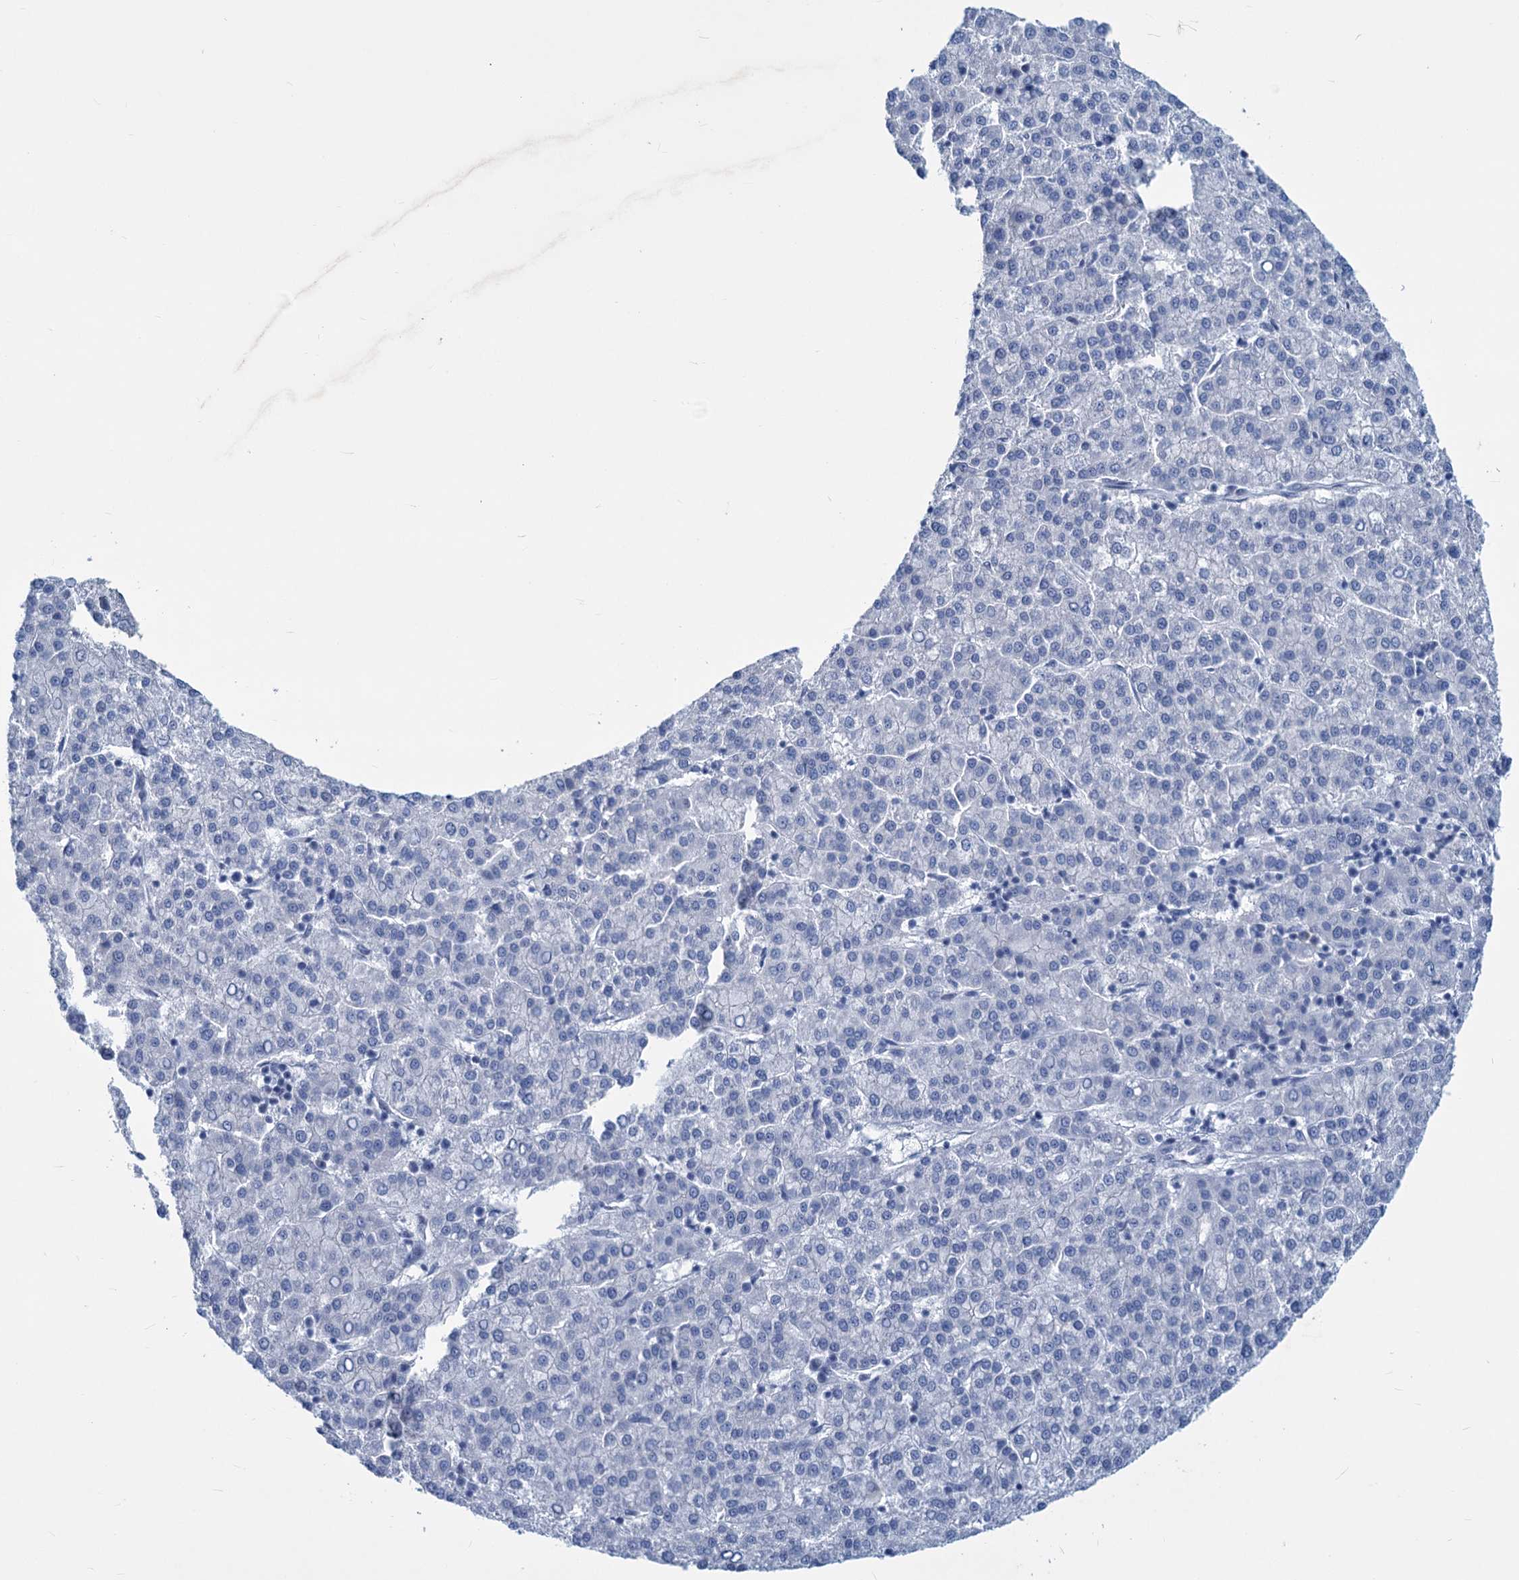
{"staining": {"intensity": "negative", "quantity": "none", "location": "none"}, "tissue": "liver cancer", "cell_type": "Tumor cells", "image_type": "cancer", "snomed": [{"axis": "morphology", "description": "Carcinoma, Hepatocellular, NOS"}, {"axis": "topography", "description": "Liver"}], "caption": "Tumor cells are negative for protein expression in human liver hepatocellular carcinoma. (DAB (3,3'-diaminobenzidine) immunohistochemistry (IHC) visualized using brightfield microscopy, high magnification).", "gene": "NEU3", "patient": {"sex": "female", "age": 58}}